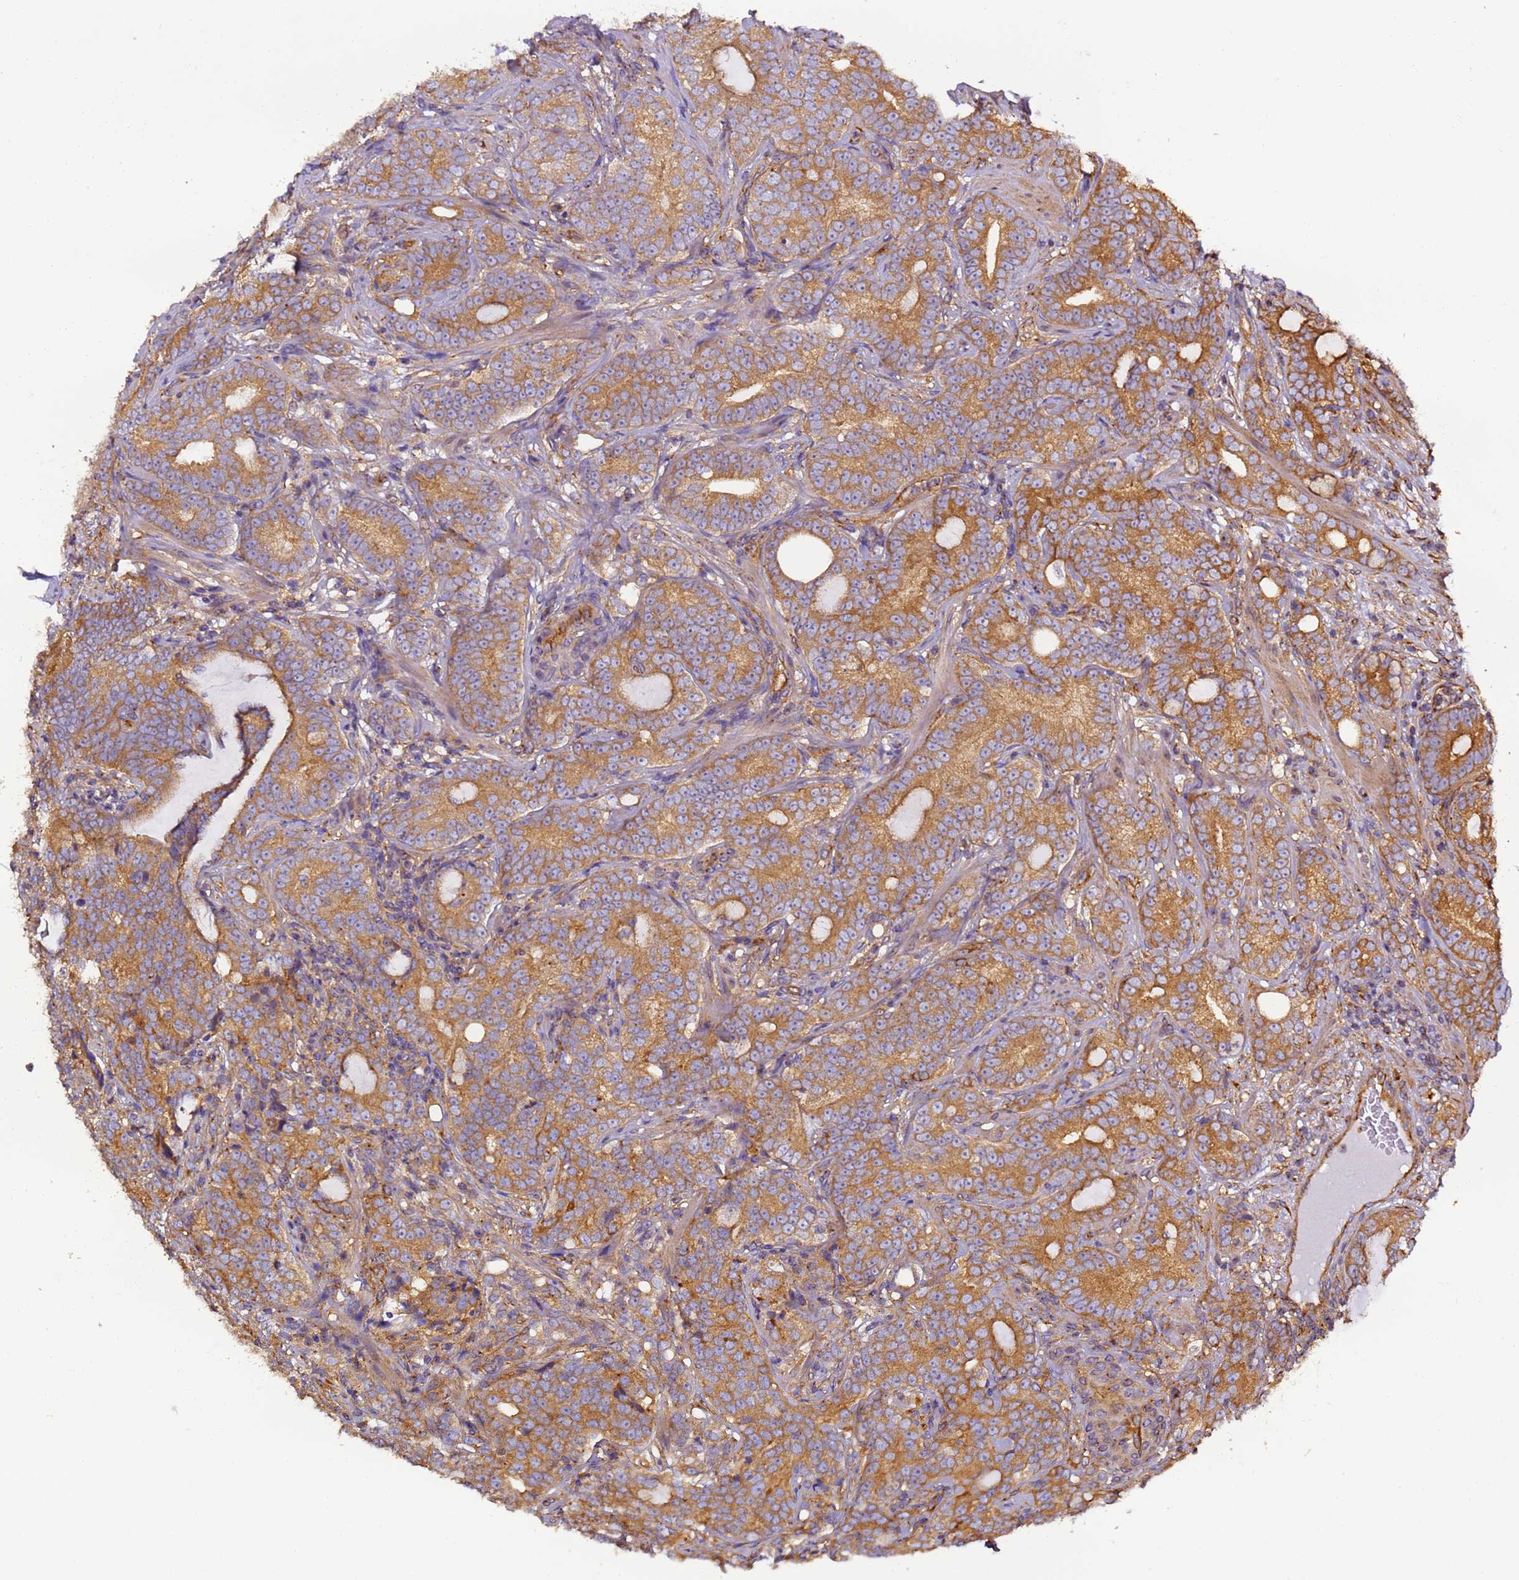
{"staining": {"intensity": "moderate", "quantity": ">75%", "location": "cytoplasmic/membranous"}, "tissue": "prostate cancer", "cell_type": "Tumor cells", "image_type": "cancer", "snomed": [{"axis": "morphology", "description": "Adenocarcinoma, High grade"}, {"axis": "topography", "description": "Prostate"}], "caption": "Immunohistochemistry of human high-grade adenocarcinoma (prostate) shows medium levels of moderate cytoplasmic/membranous positivity in approximately >75% of tumor cells.", "gene": "DYNC1I2", "patient": {"sex": "male", "age": 64}}